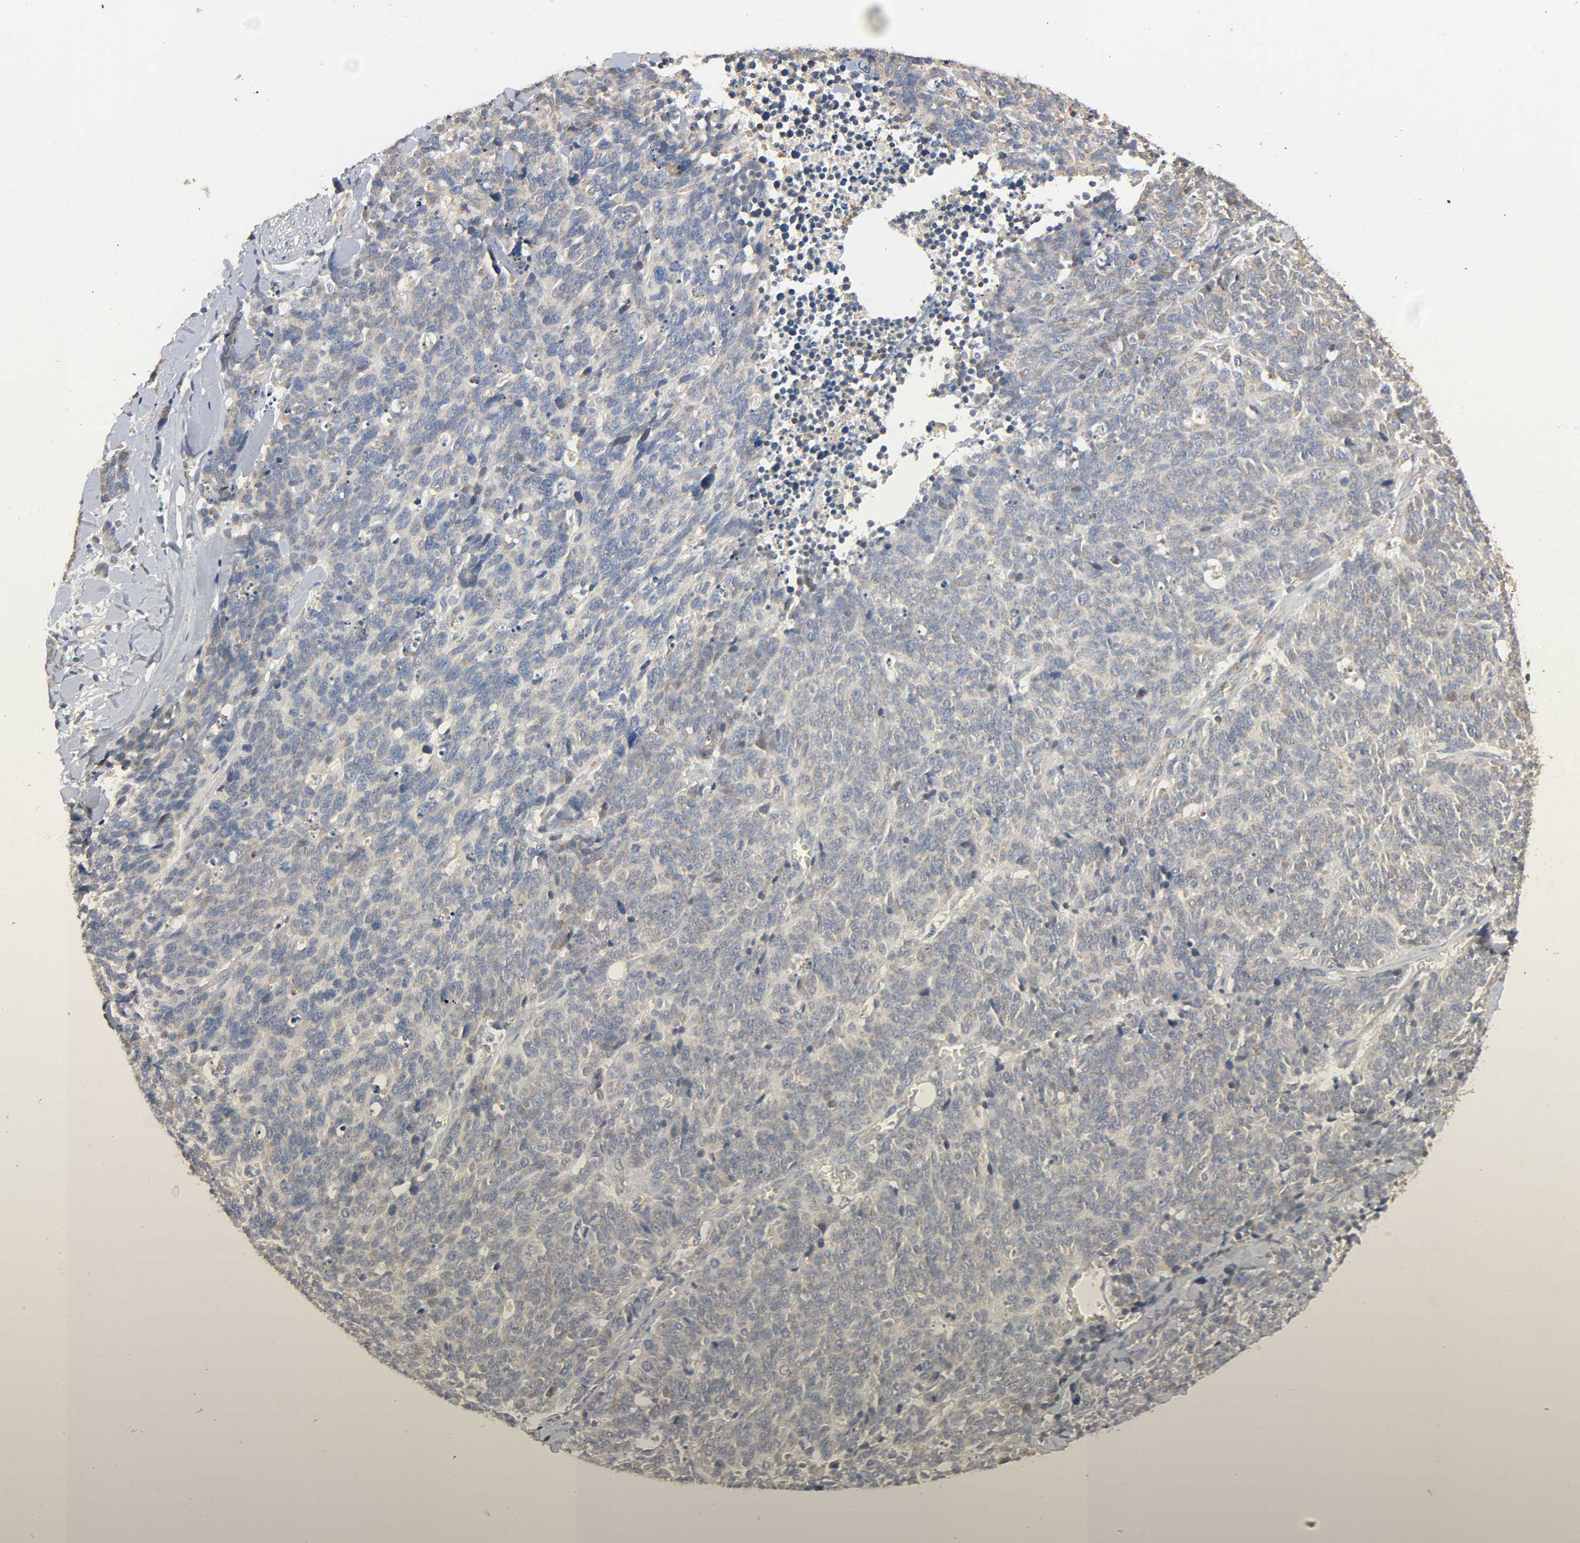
{"staining": {"intensity": "negative", "quantity": "none", "location": "none"}, "tissue": "lung cancer", "cell_type": "Tumor cells", "image_type": "cancer", "snomed": [{"axis": "morphology", "description": "Neoplasm, malignant, NOS"}, {"axis": "topography", "description": "Lung"}], "caption": "Human lung neoplasm (malignant) stained for a protein using IHC displays no expression in tumor cells.", "gene": "NDUFS3", "patient": {"sex": "female", "age": 58}}